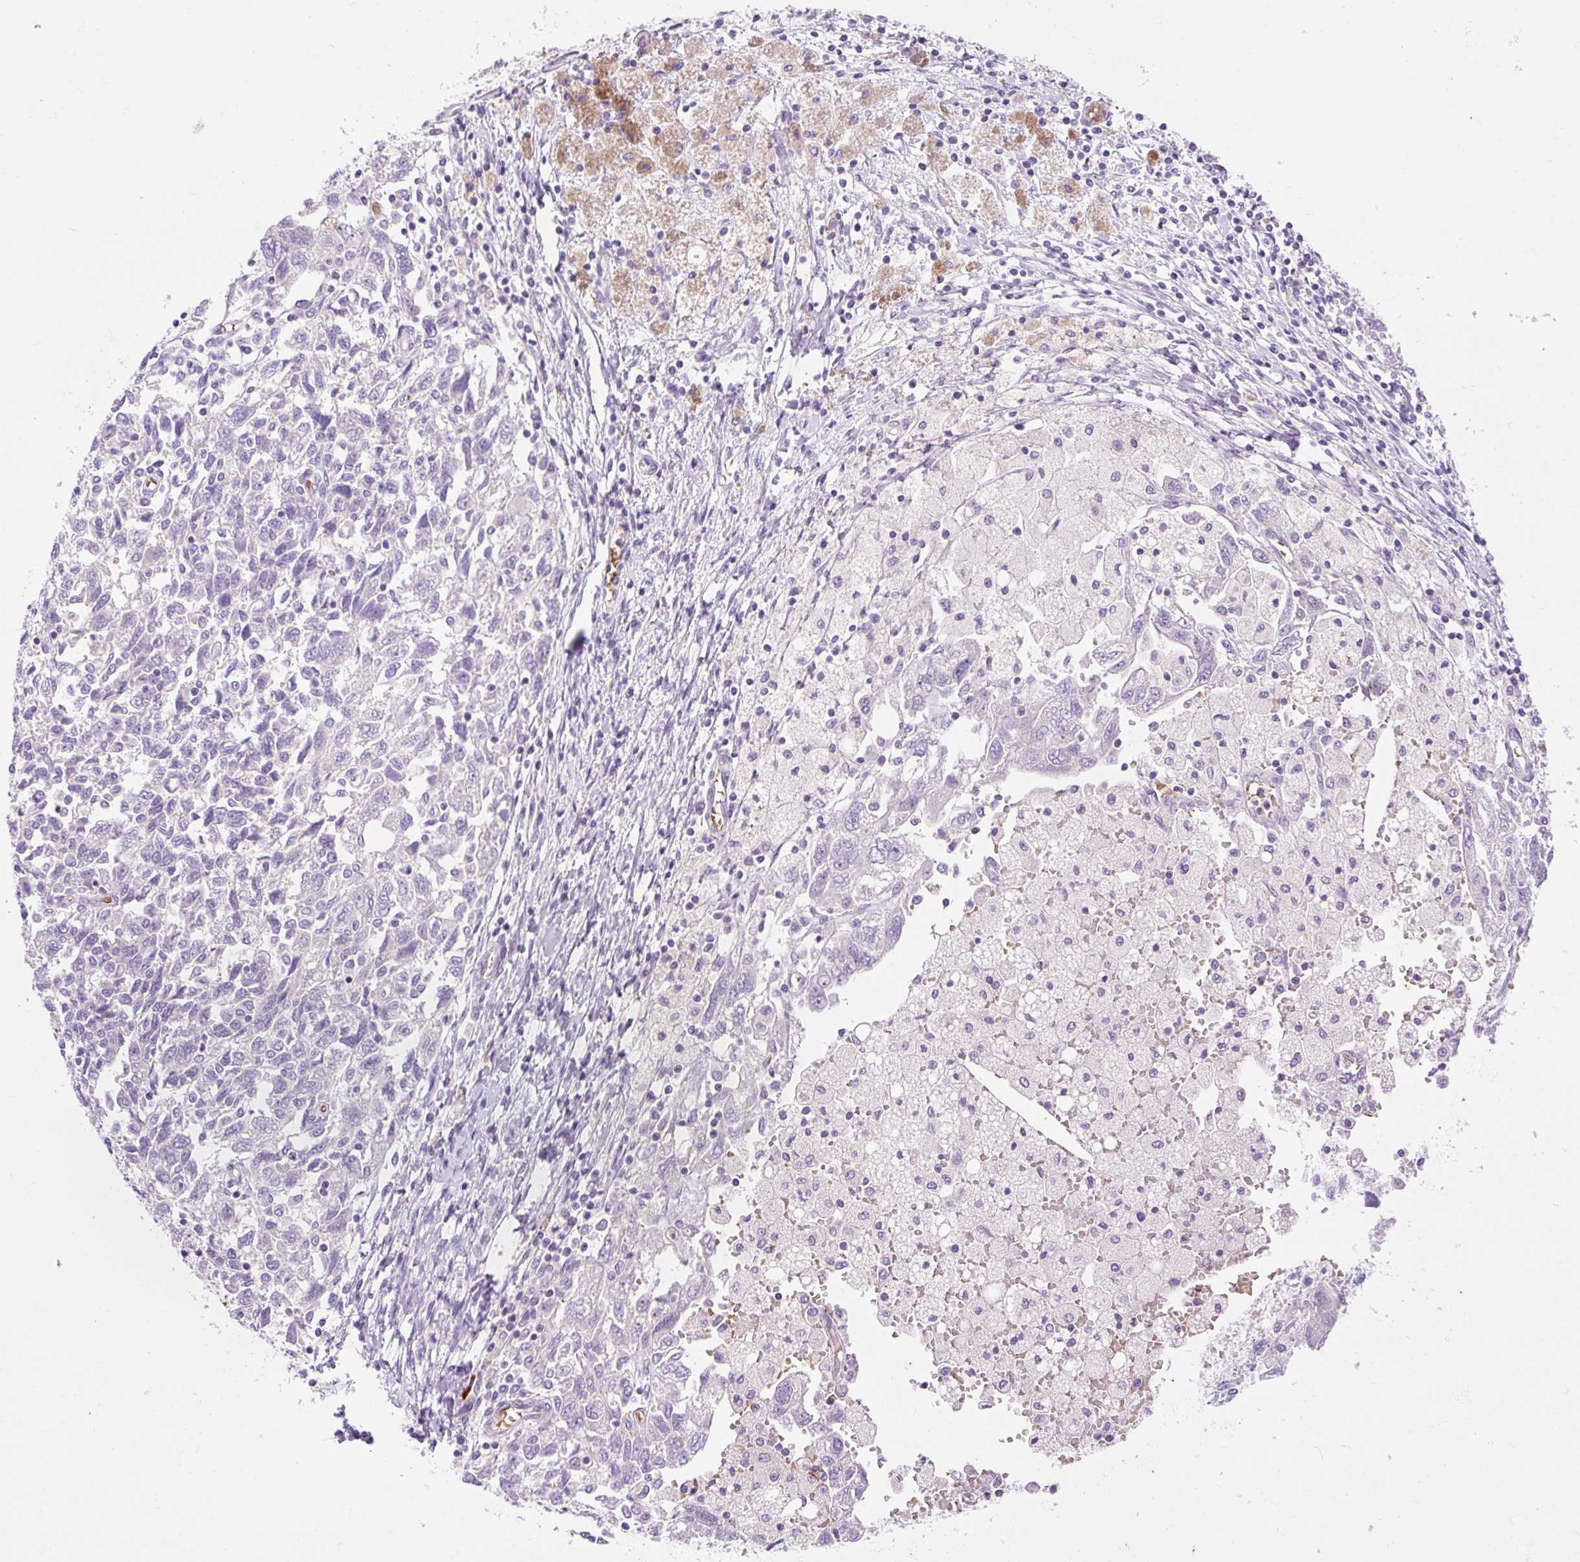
{"staining": {"intensity": "negative", "quantity": "none", "location": "none"}, "tissue": "ovarian cancer", "cell_type": "Tumor cells", "image_type": "cancer", "snomed": [{"axis": "morphology", "description": "Carcinoma, NOS"}, {"axis": "morphology", "description": "Cystadenocarcinoma, serous, NOS"}, {"axis": "topography", "description": "Ovary"}], "caption": "Tumor cells are negative for protein expression in human ovarian carcinoma.", "gene": "LHFPL5", "patient": {"sex": "female", "age": 69}}